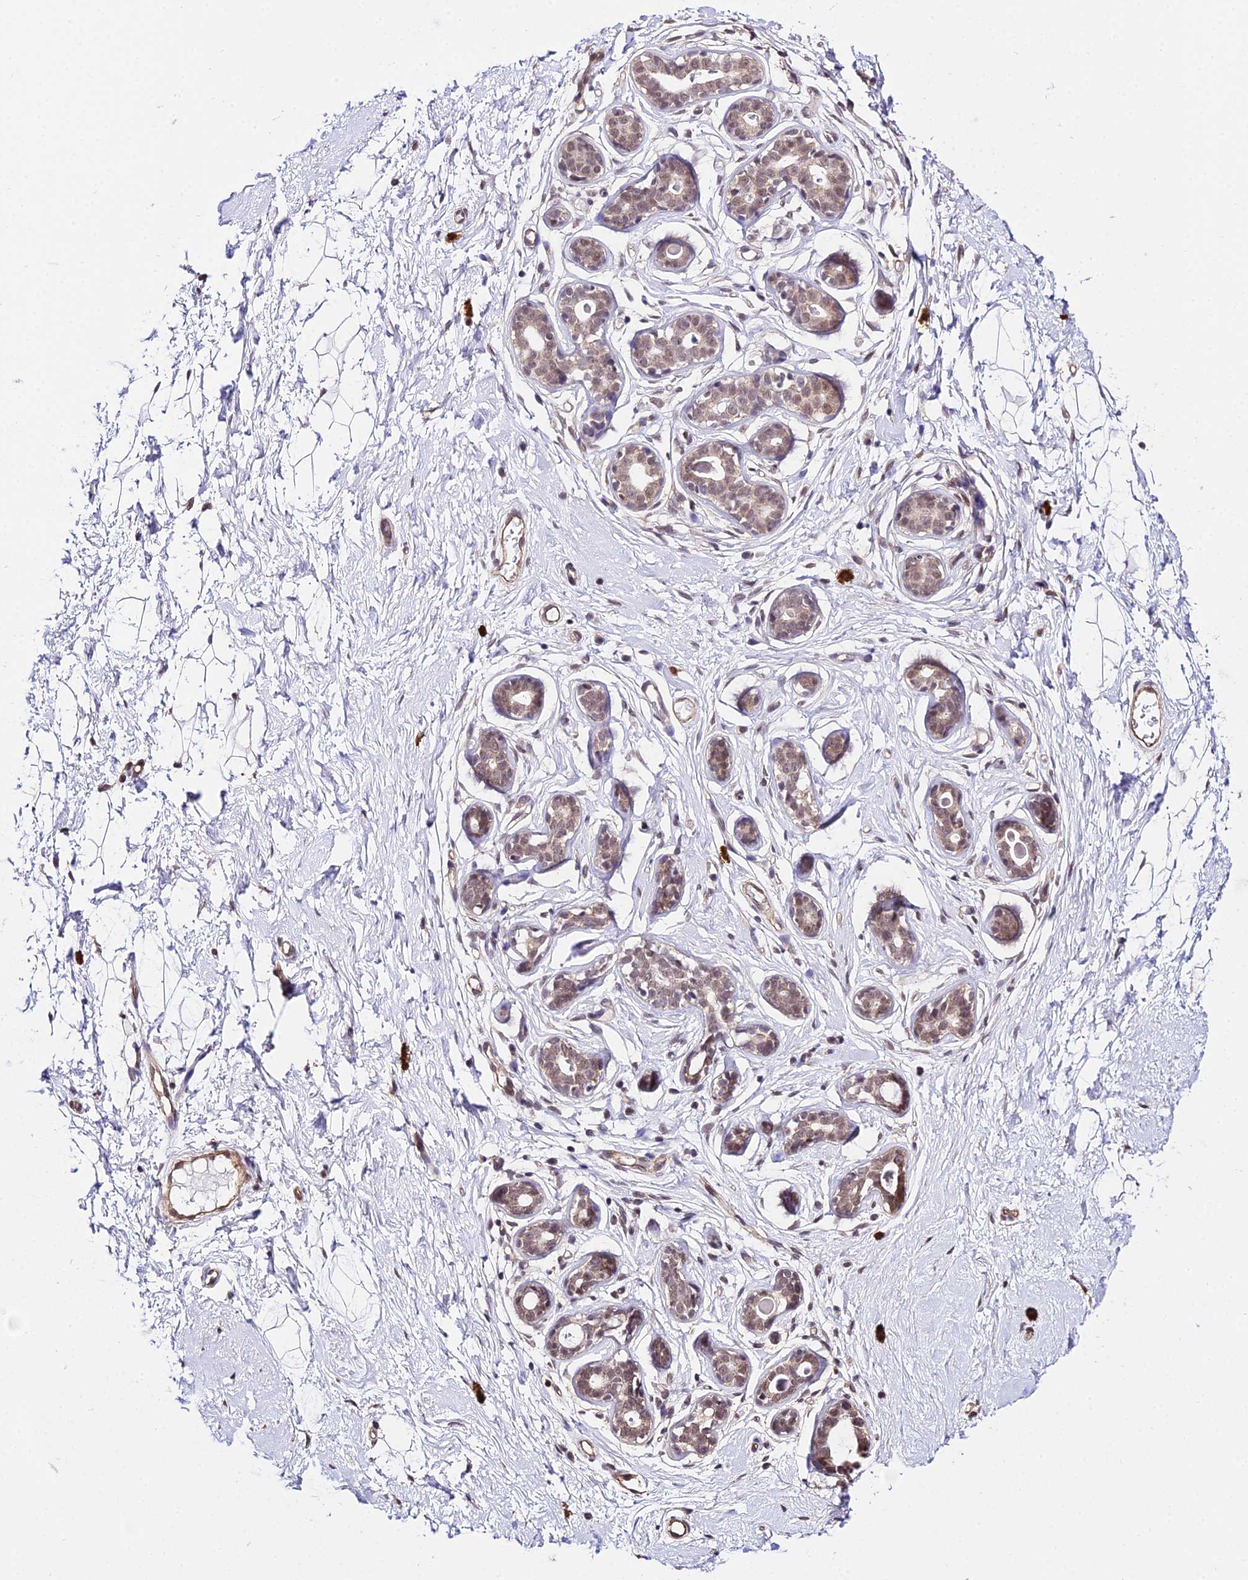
{"staining": {"intensity": "weak", "quantity": "25%-75%", "location": "nuclear"}, "tissue": "breast", "cell_type": "Adipocytes", "image_type": "normal", "snomed": [{"axis": "morphology", "description": "Normal tissue, NOS"}, {"axis": "topography", "description": "Breast"}], "caption": "Normal breast shows weak nuclear positivity in approximately 25%-75% of adipocytes, visualized by immunohistochemistry.", "gene": "POLR2I", "patient": {"sex": "female", "age": 23}}